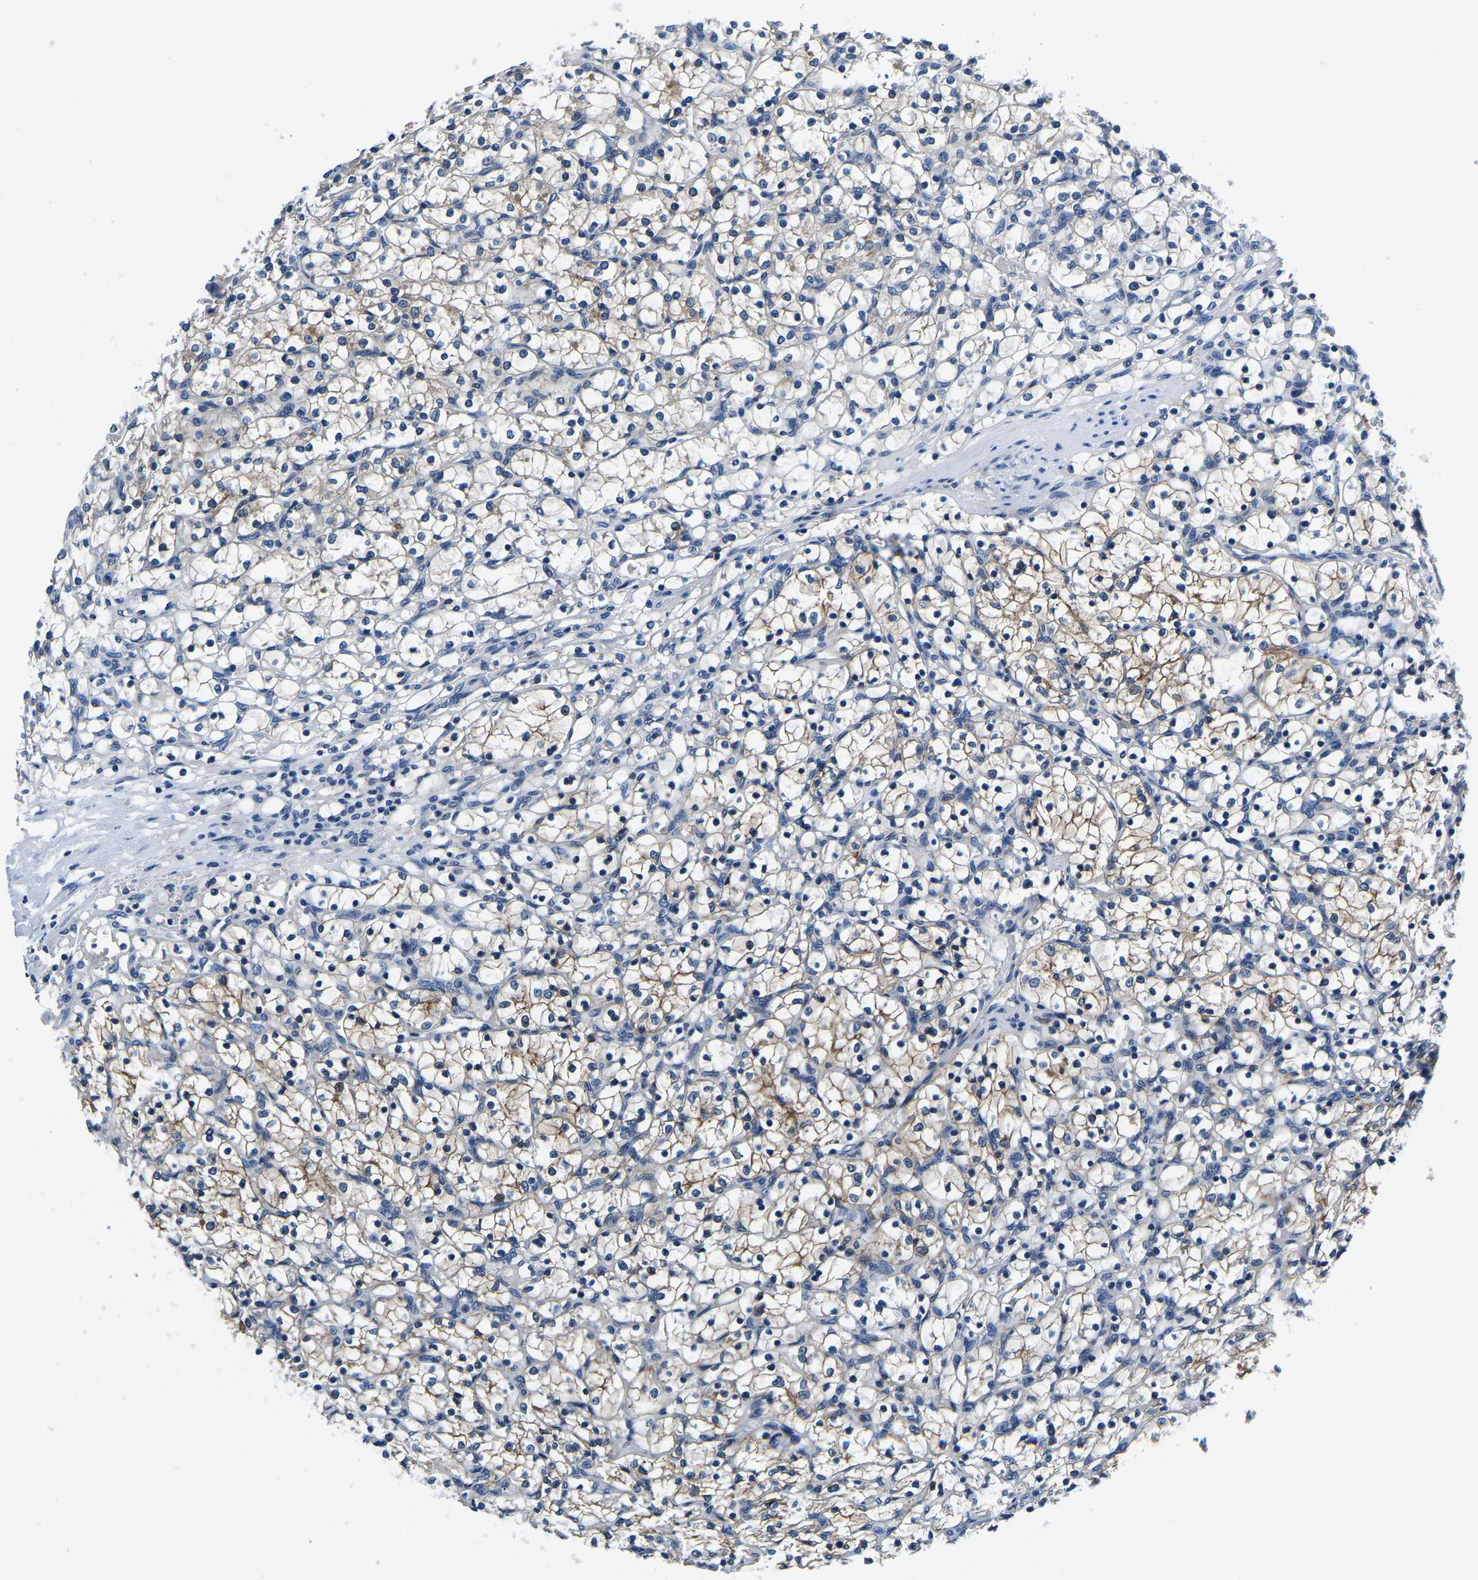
{"staining": {"intensity": "moderate", "quantity": "<25%", "location": "cytoplasmic/membranous"}, "tissue": "renal cancer", "cell_type": "Tumor cells", "image_type": "cancer", "snomed": [{"axis": "morphology", "description": "Adenocarcinoma, NOS"}, {"axis": "topography", "description": "Kidney"}], "caption": "This histopathology image exhibits renal adenocarcinoma stained with IHC to label a protein in brown. The cytoplasmic/membranous of tumor cells show moderate positivity for the protein. Nuclei are counter-stained blue.", "gene": "ACO1", "patient": {"sex": "female", "age": 69}}